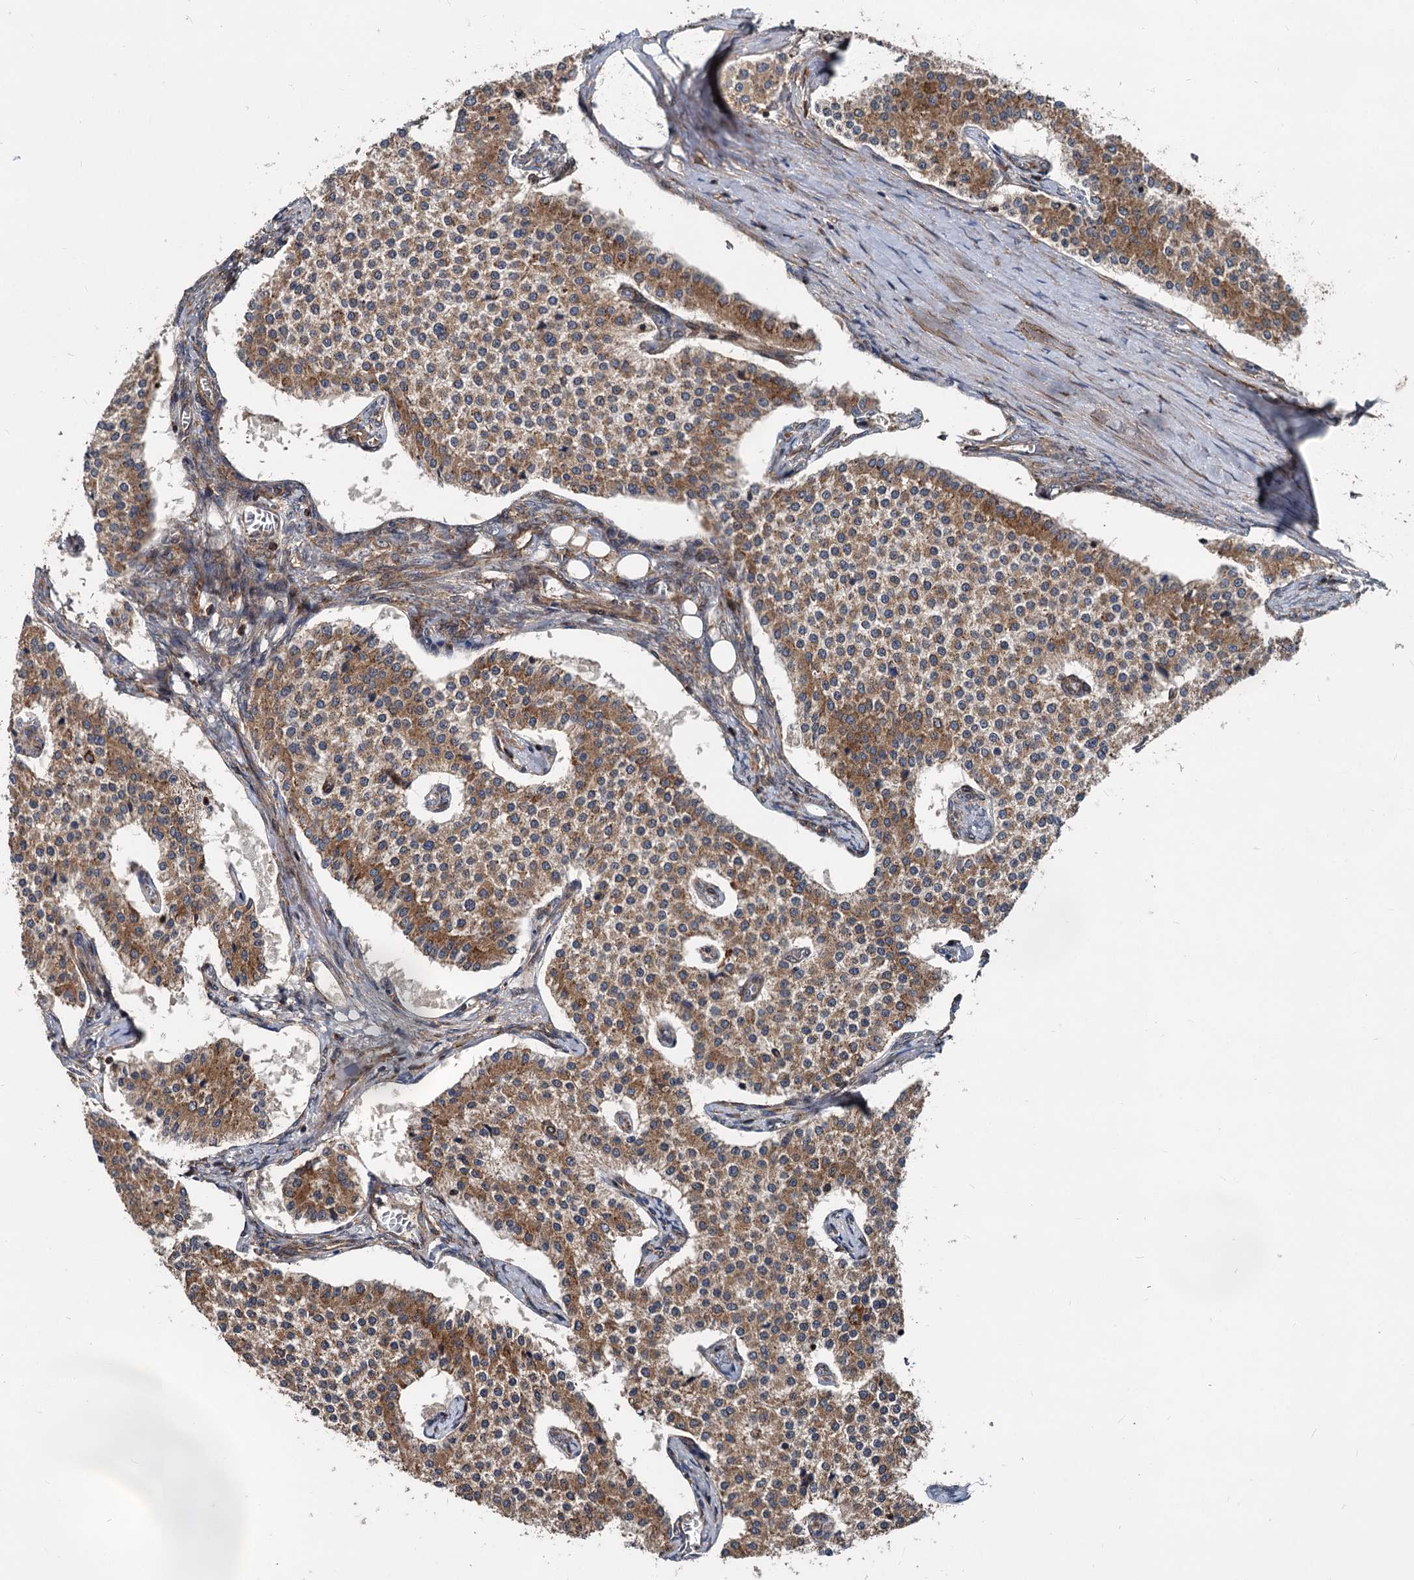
{"staining": {"intensity": "moderate", "quantity": ">75%", "location": "cytoplasmic/membranous"}, "tissue": "carcinoid", "cell_type": "Tumor cells", "image_type": "cancer", "snomed": [{"axis": "morphology", "description": "Carcinoid, malignant, NOS"}, {"axis": "topography", "description": "Colon"}], "caption": "Carcinoid stained with immunohistochemistry (IHC) demonstrates moderate cytoplasmic/membranous staining in approximately >75% of tumor cells.", "gene": "STIM1", "patient": {"sex": "female", "age": 52}}